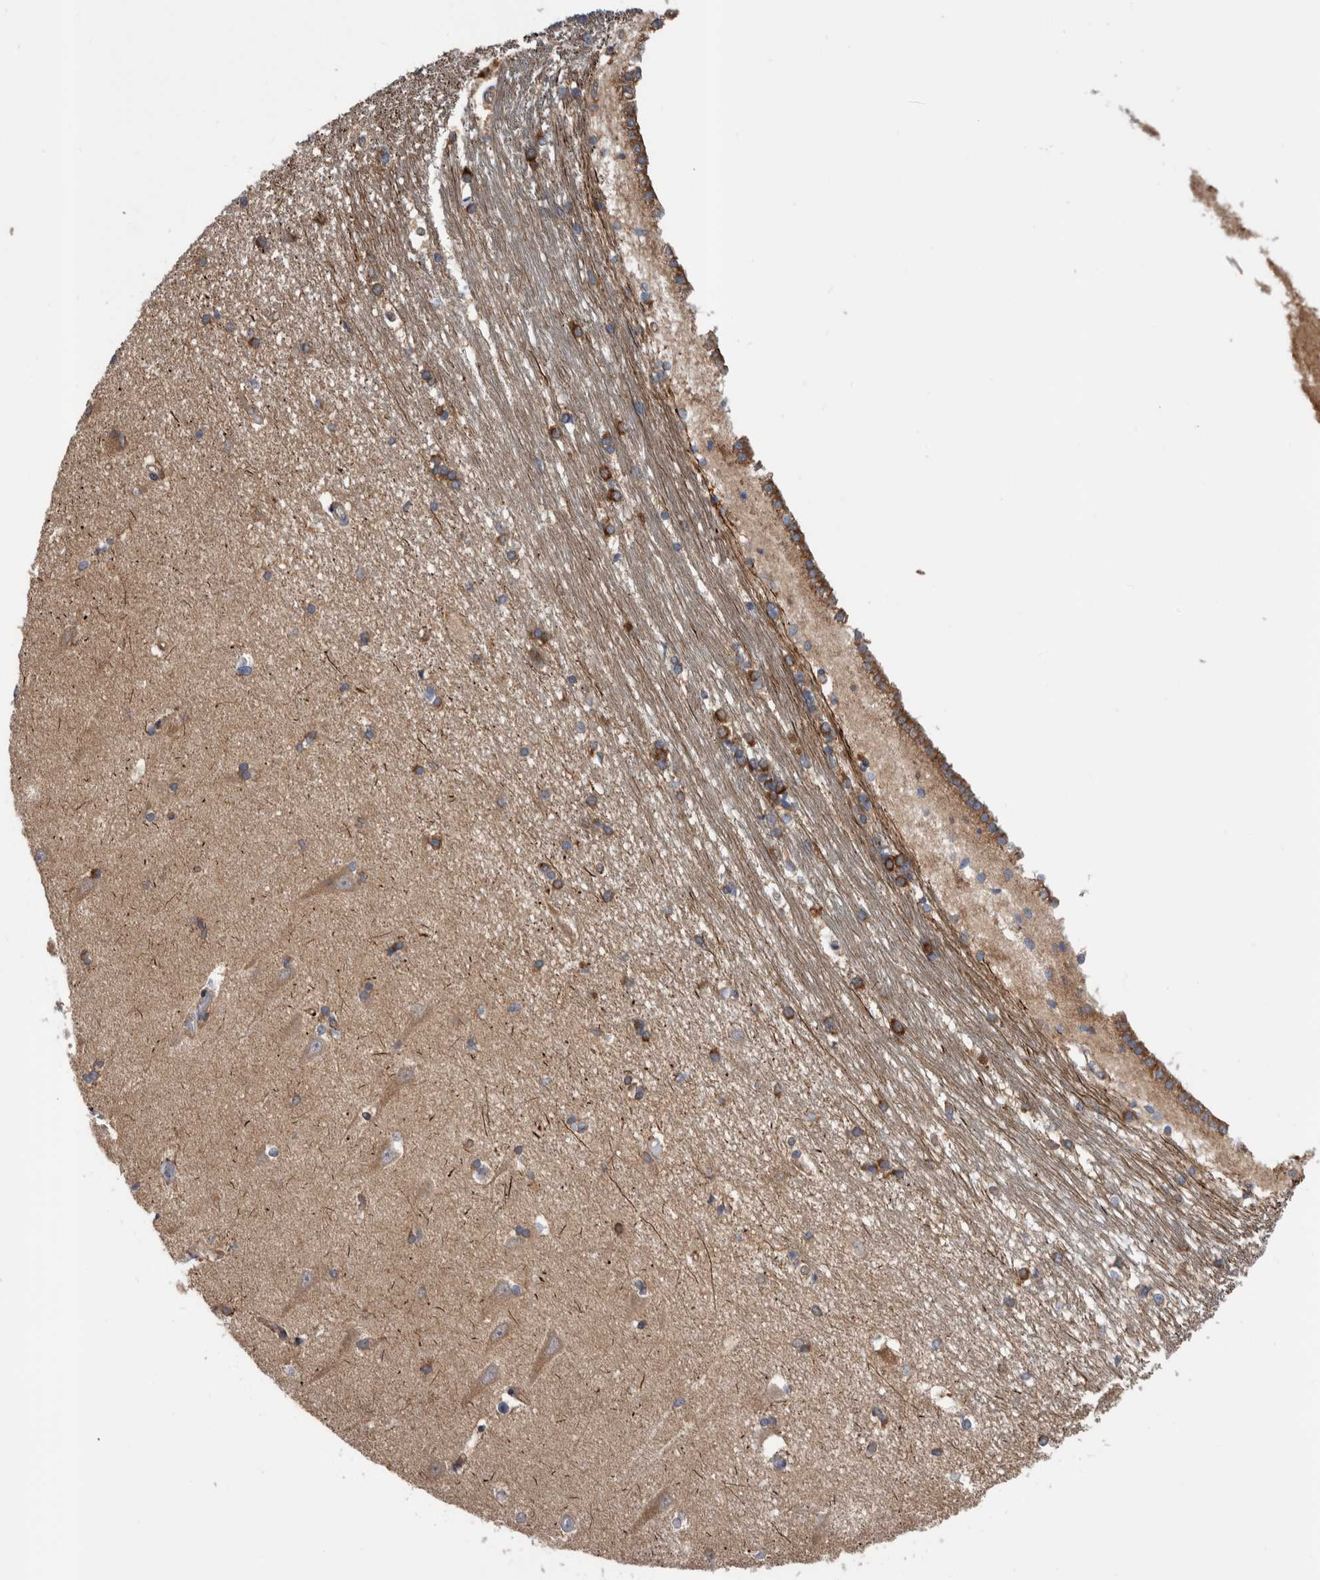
{"staining": {"intensity": "negative", "quantity": "none", "location": "none"}, "tissue": "hippocampus", "cell_type": "Glial cells", "image_type": "normal", "snomed": [{"axis": "morphology", "description": "Normal tissue, NOS"}, {"axis": "topography", "description": "Hippocampus"}], "caption": "Histopathology image shows no protein staining in glial cells of normal hippocampus.", "gene": "SDCBP", "patient": {"sex": "male", "age": 45}}